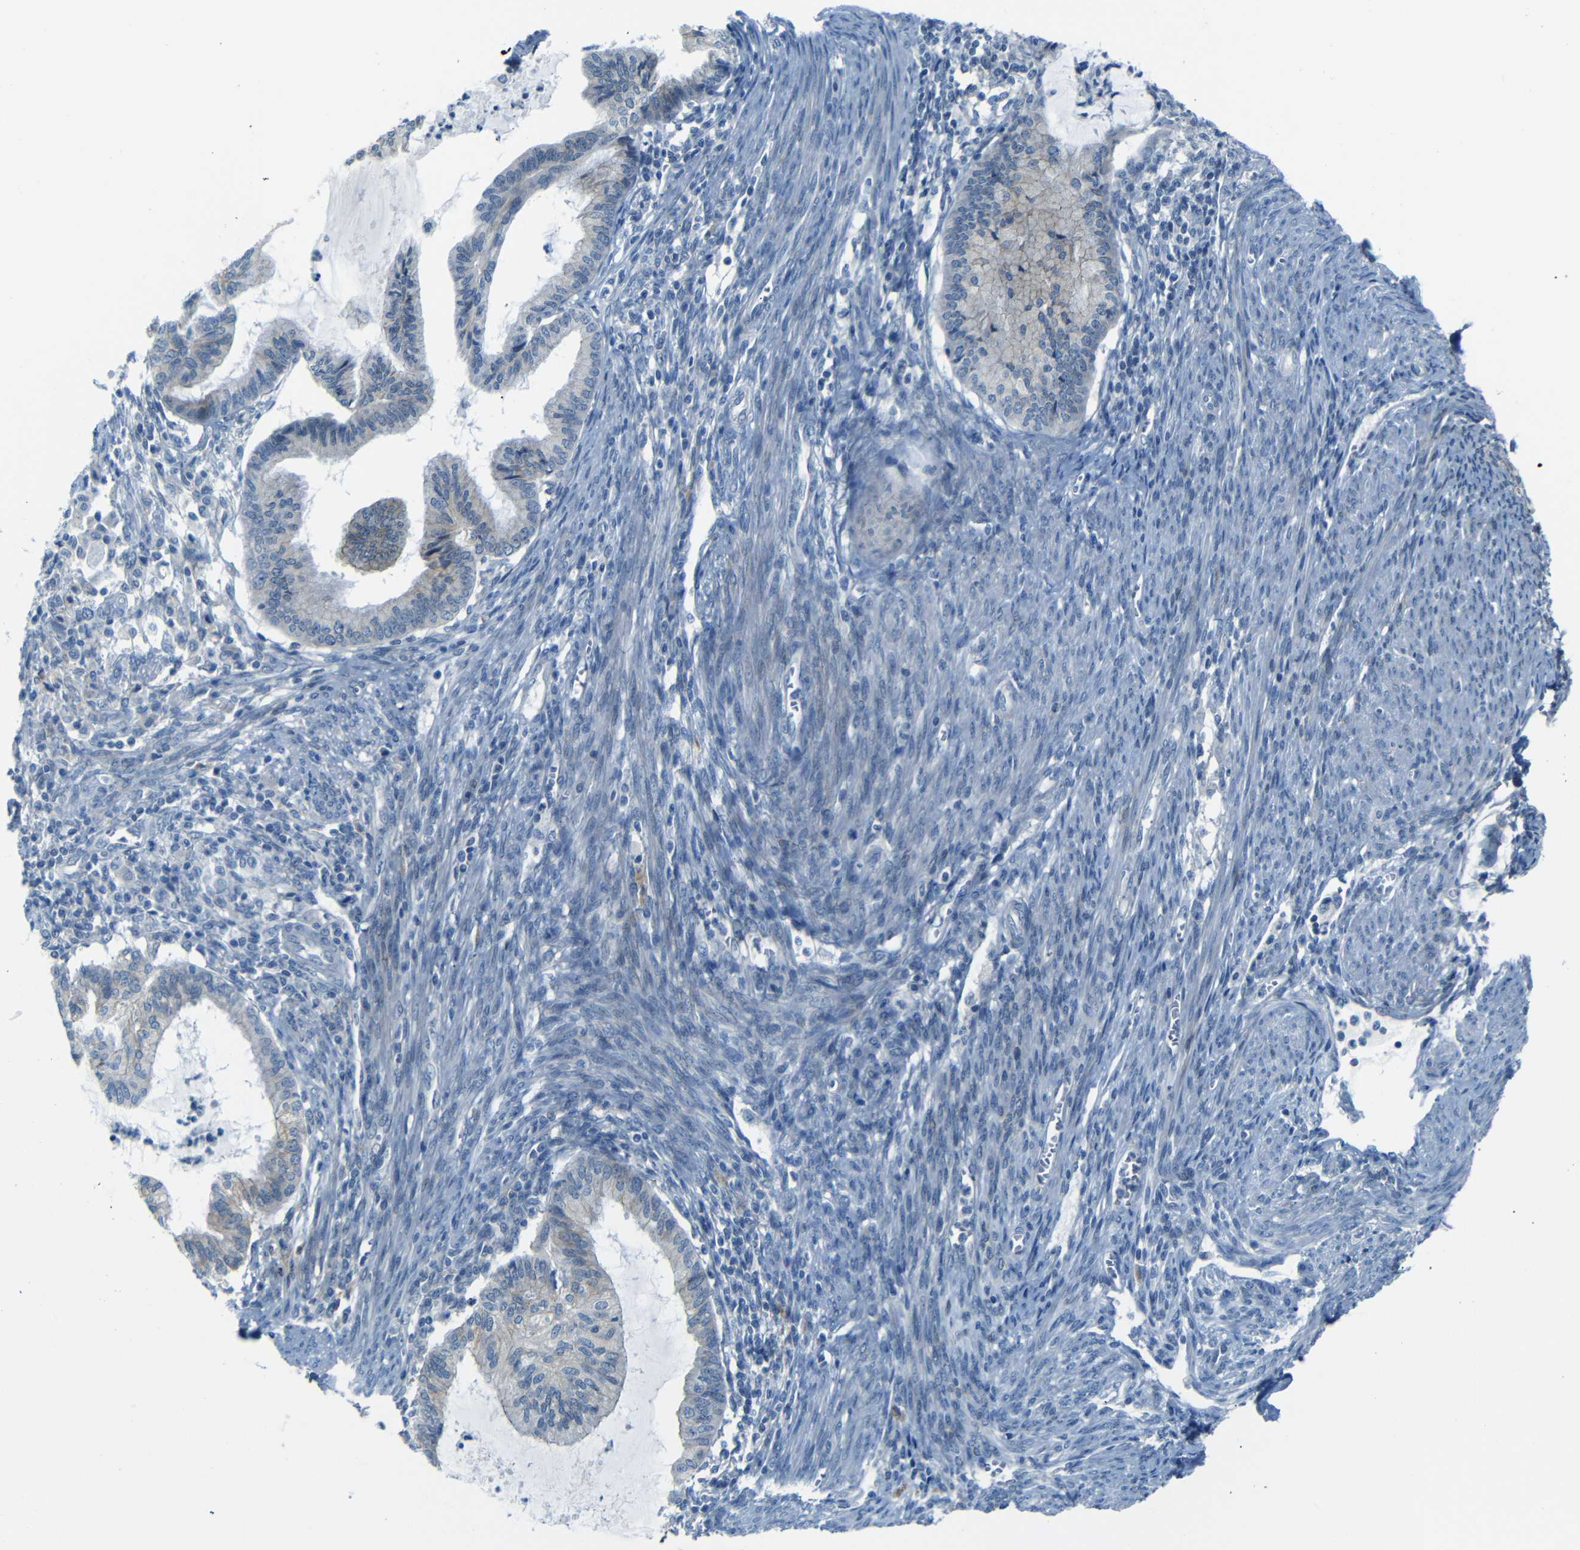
{"staining": {"intensity": "weak", "quantity": ">75%", "location": "cytoplasmic/membranous"}, "tissue": "cervical cancer", "cell_type": "Tumor cells", "image_type": "cancer", "snomed": [{"axis": "morphology", "description": "Normal tissue, NOS"}, {"axis": "morphology", "description": "Adenocarcinoma, NOS"}, {"axis": "topography", "description": "Cervix"}, {"axis": "topography", "description": "Endometrium"}], "caption": "The image demonstrates a brown stain indicating the presence of a protein in the cytoplasmic/membranous of tumor cells in cervical cancer.", "gene": "ANK3", "patient": {"sex": "female", "age": 86}}